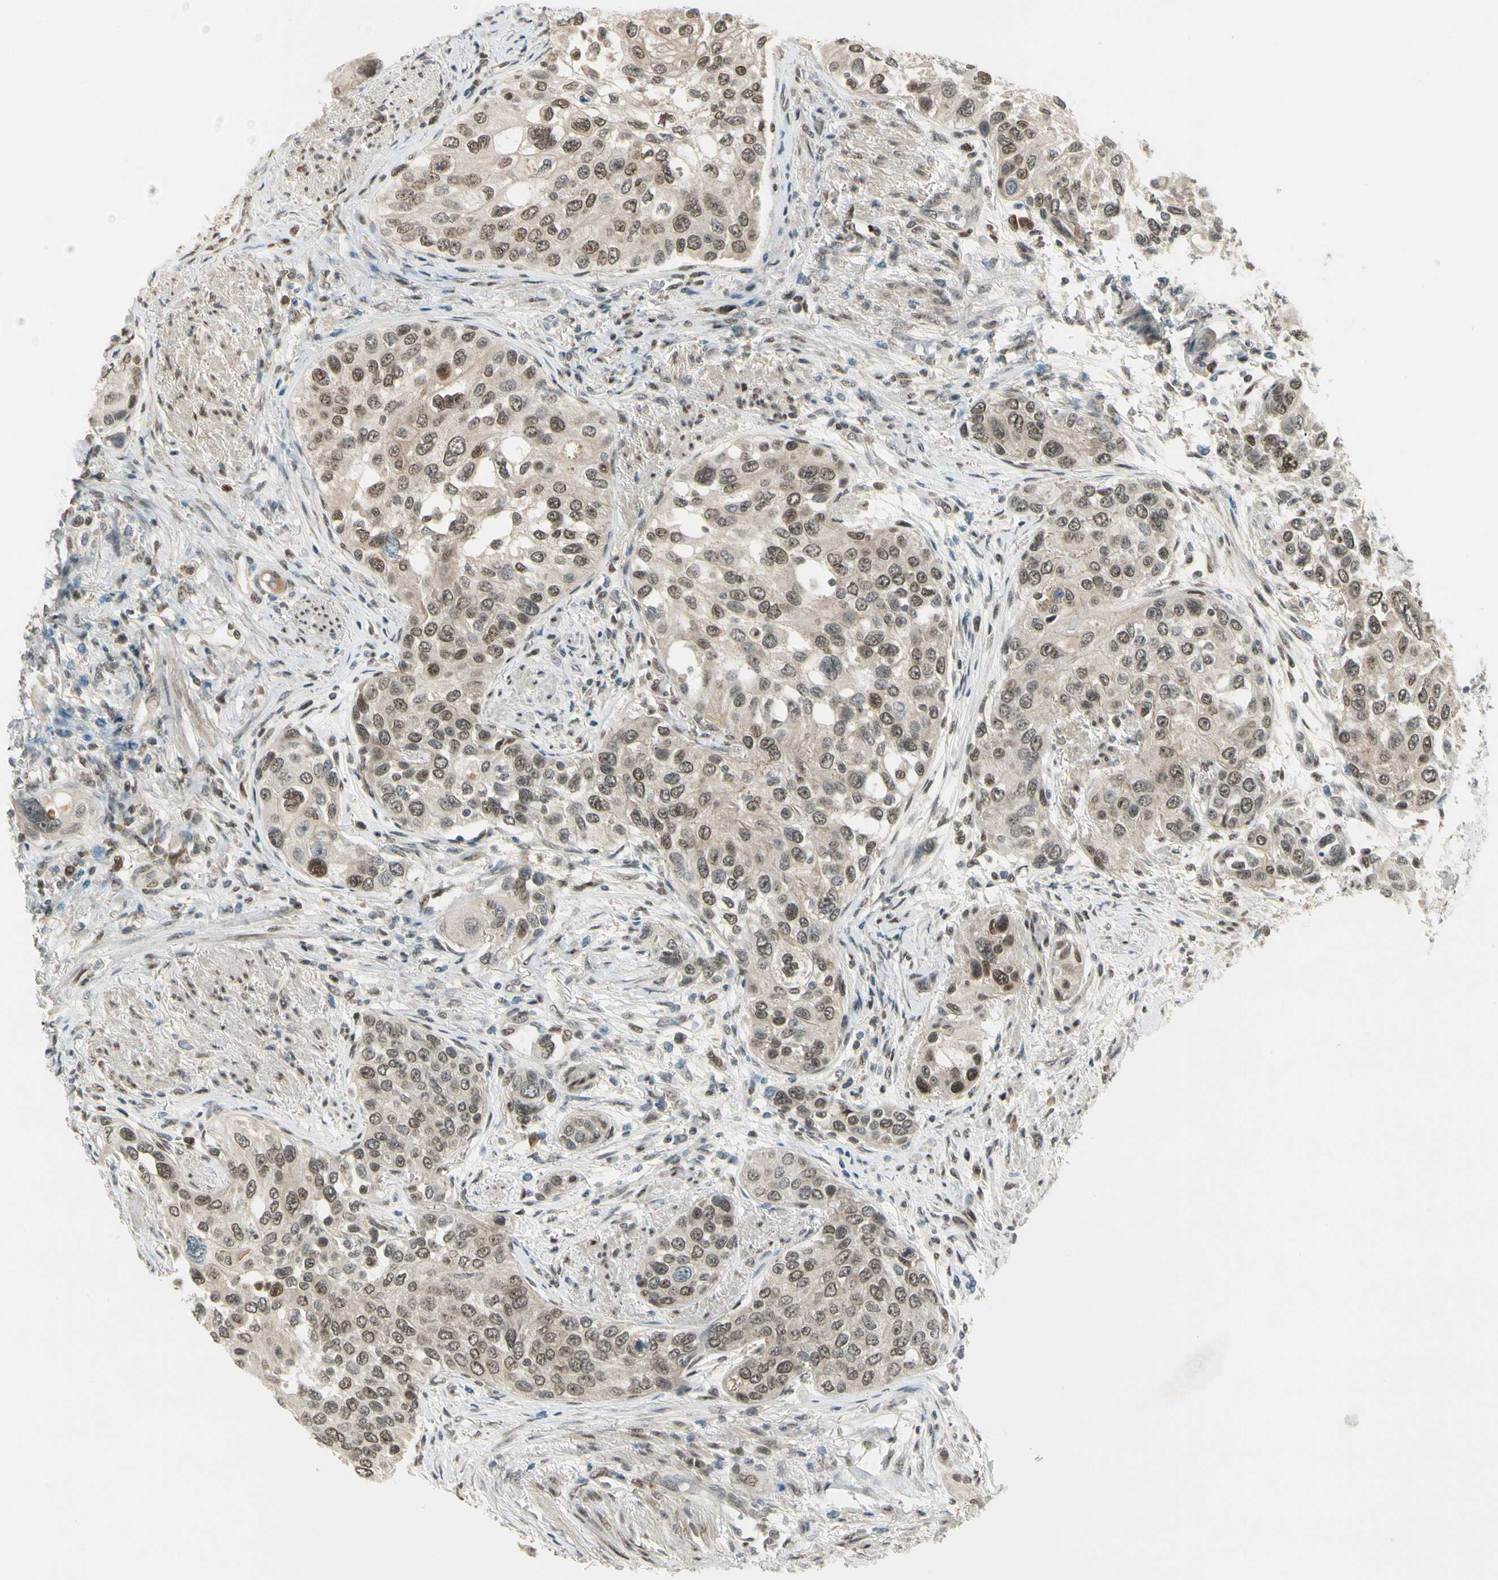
{"staining": {"intensity": "moderate", "quantity": ">75%", "location": "cytoplasmic/membranous,nuclear"}, "tissue": "urothelial cancer", "cell_type": "Tumor cells", "image_type": "cancer", "snomed": [{"axis": "morphology", "description": "Urothelial carcinoma, High grade"}, {"axis": "topography", "description": "Urinary bladder"}], "caption": "Tumor cells display medium levels of moderate cytoplasmic/membranous and nuclear expression in approximately >75% of cells in urothelial carcinoma (high-grade).", "gene": "GTF3A", "patient": {"sex": "female", "age": 56}}